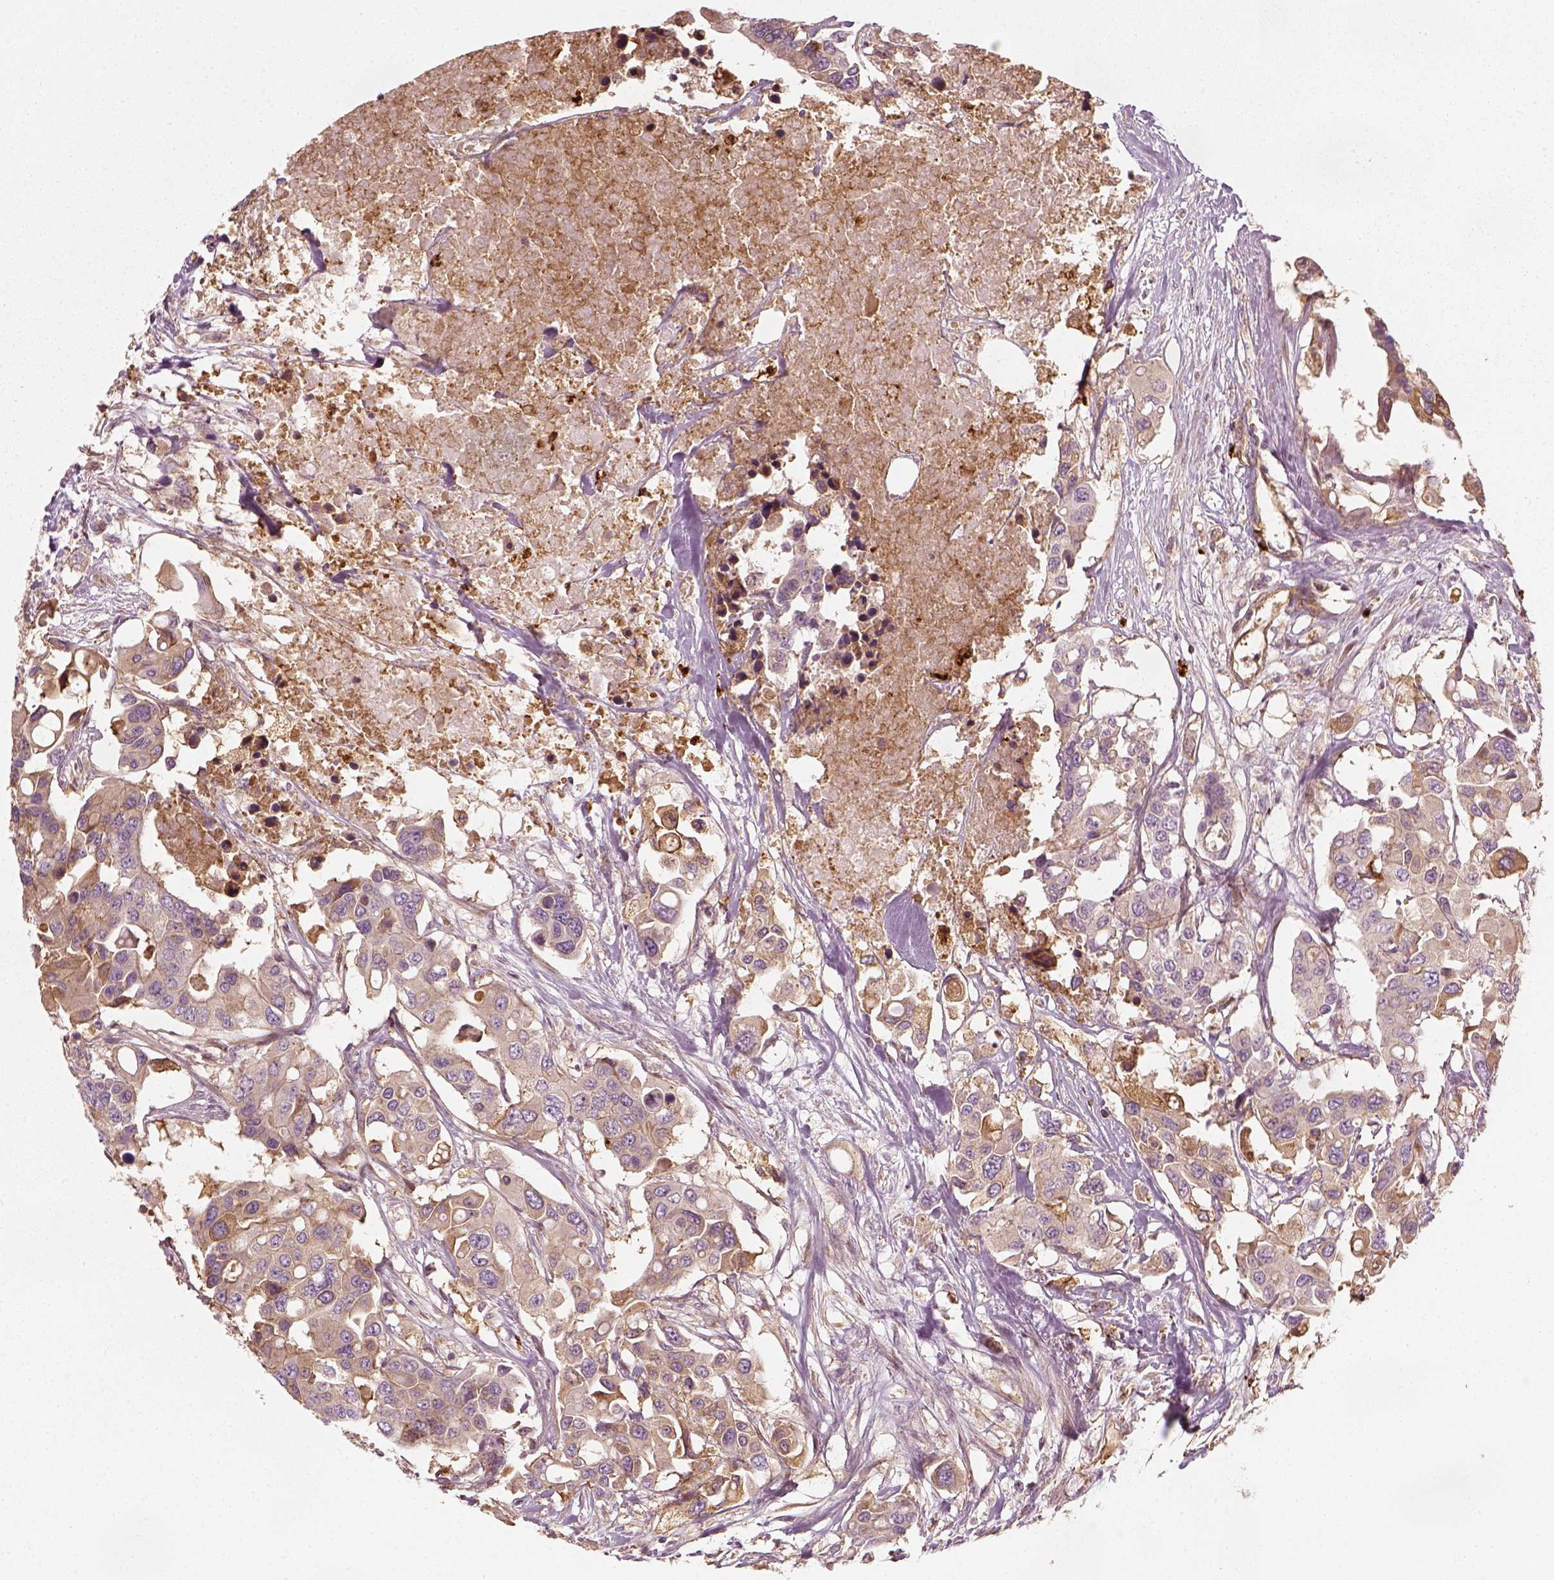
{"staining": {"intensity": "negative", "quantity": "none", "location": "none"}, "tissue": "colorectal cancer", "cell_type": "Tumor cells", "image_type": "cancer", "snomed": [{"axis": "morphology", "description": "Adenocarcinoma, NOS"}, {"axis": "topography", "description": "Colon"}], "caption": "High magnification brightfield microscopy of colorectal cancer stained with DAB (brown) and counterstained with hematoxylin (blue): tumor cells show no significant expression.", "gene": "NPTN", "patient": {"sex": "male", "age": 77}}